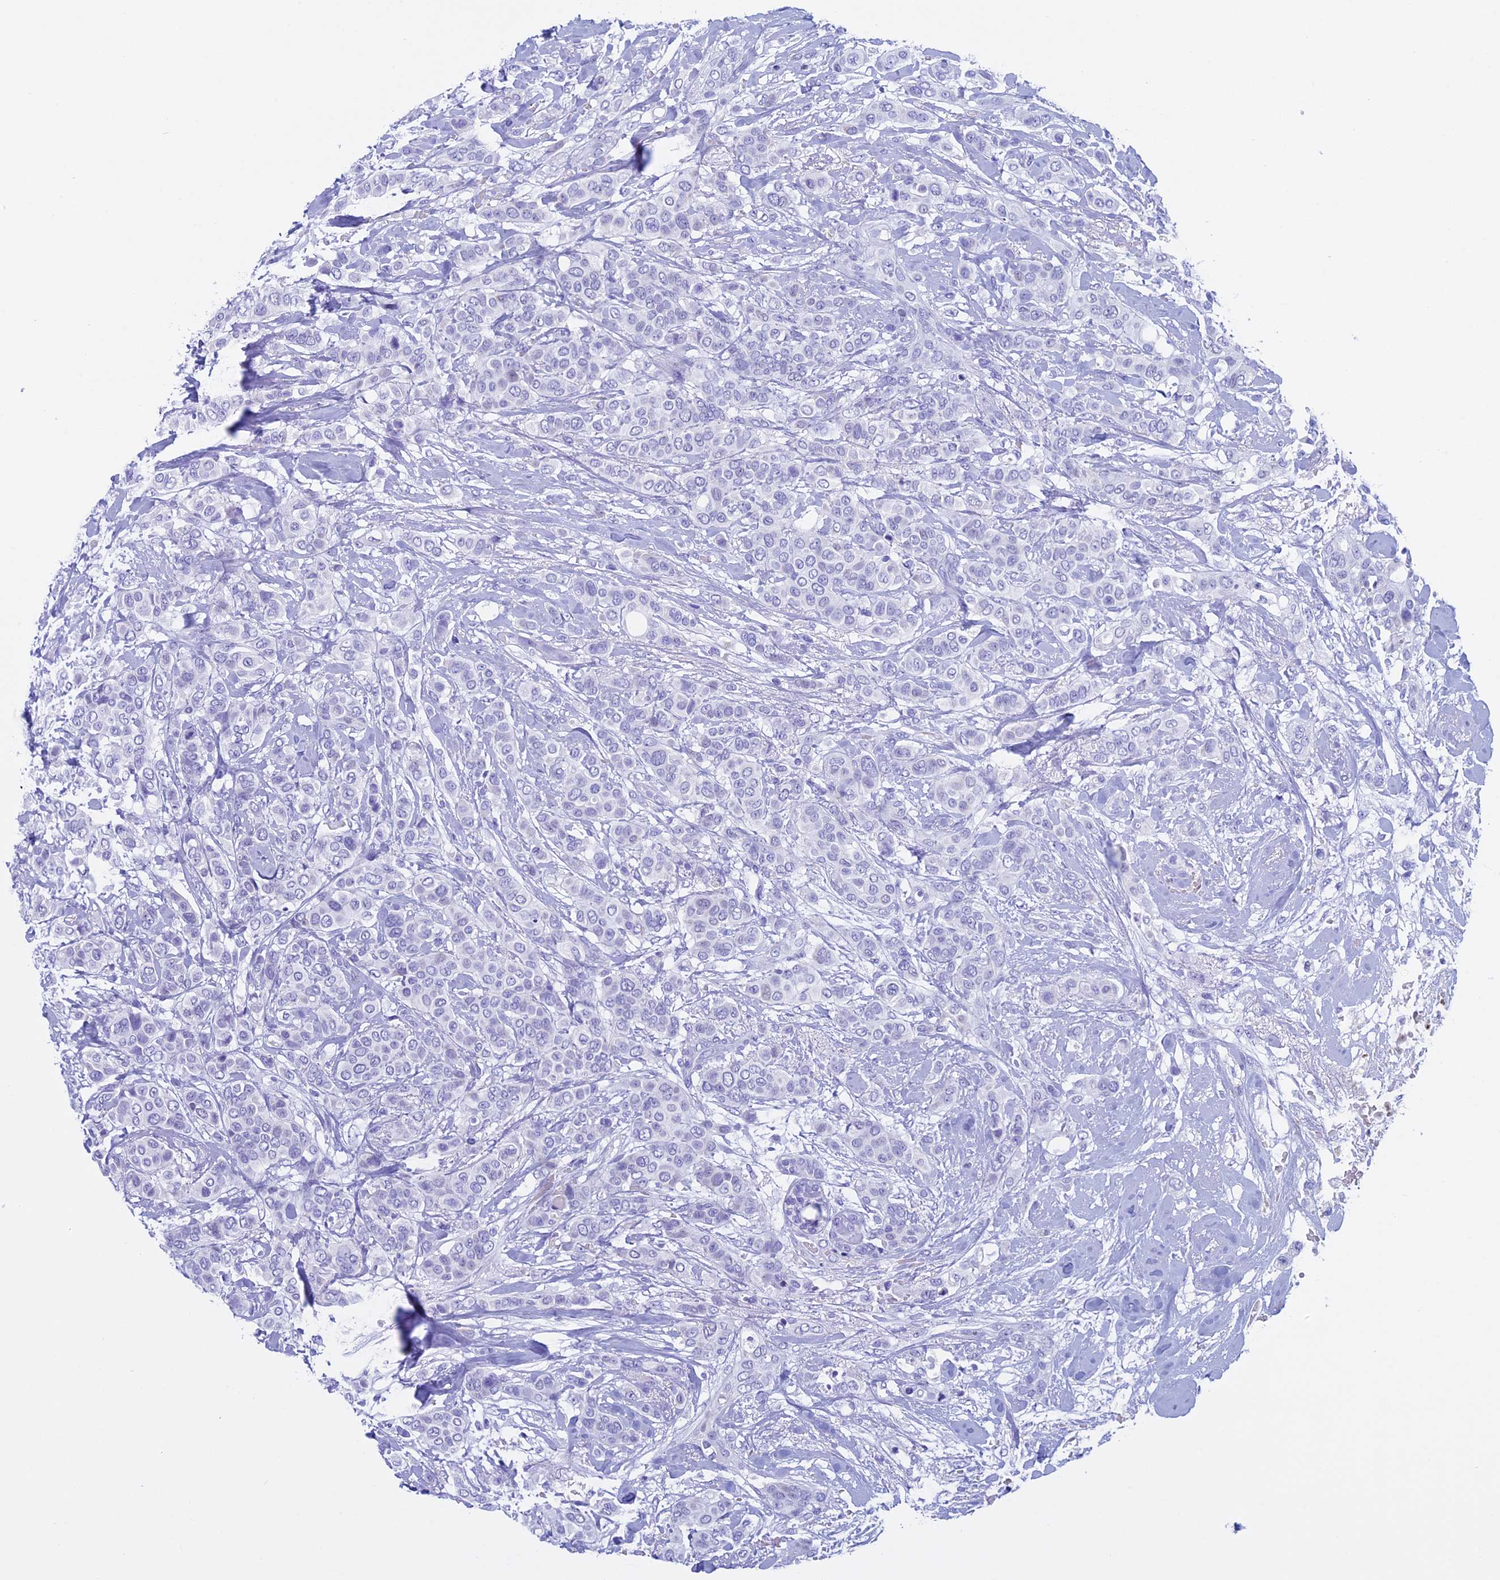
{"staining": {"intensity": "negative", "quantity": "none", "location": "none"}, "tissue": "breast cancer", "cell_type": "Tumor cells", "image_type": "cancer", "snomed": [{"axis": "morphology", "description": "Lobular carcinoma"}, {"axis": "topography", "description": "Breast"}], "caption": "Image shows no significant protein expression in tumor cells of lobular carcinoma (breast). (Stains: DAB (3,3'-diaminobenzidine) immunohistochemistry (IHC) with hematoxylin counter stain, Microscopy: brightfield microscopy at high magnification).", "gene": "FAM169A", "patient": {"sex": "female", "age": 51}}